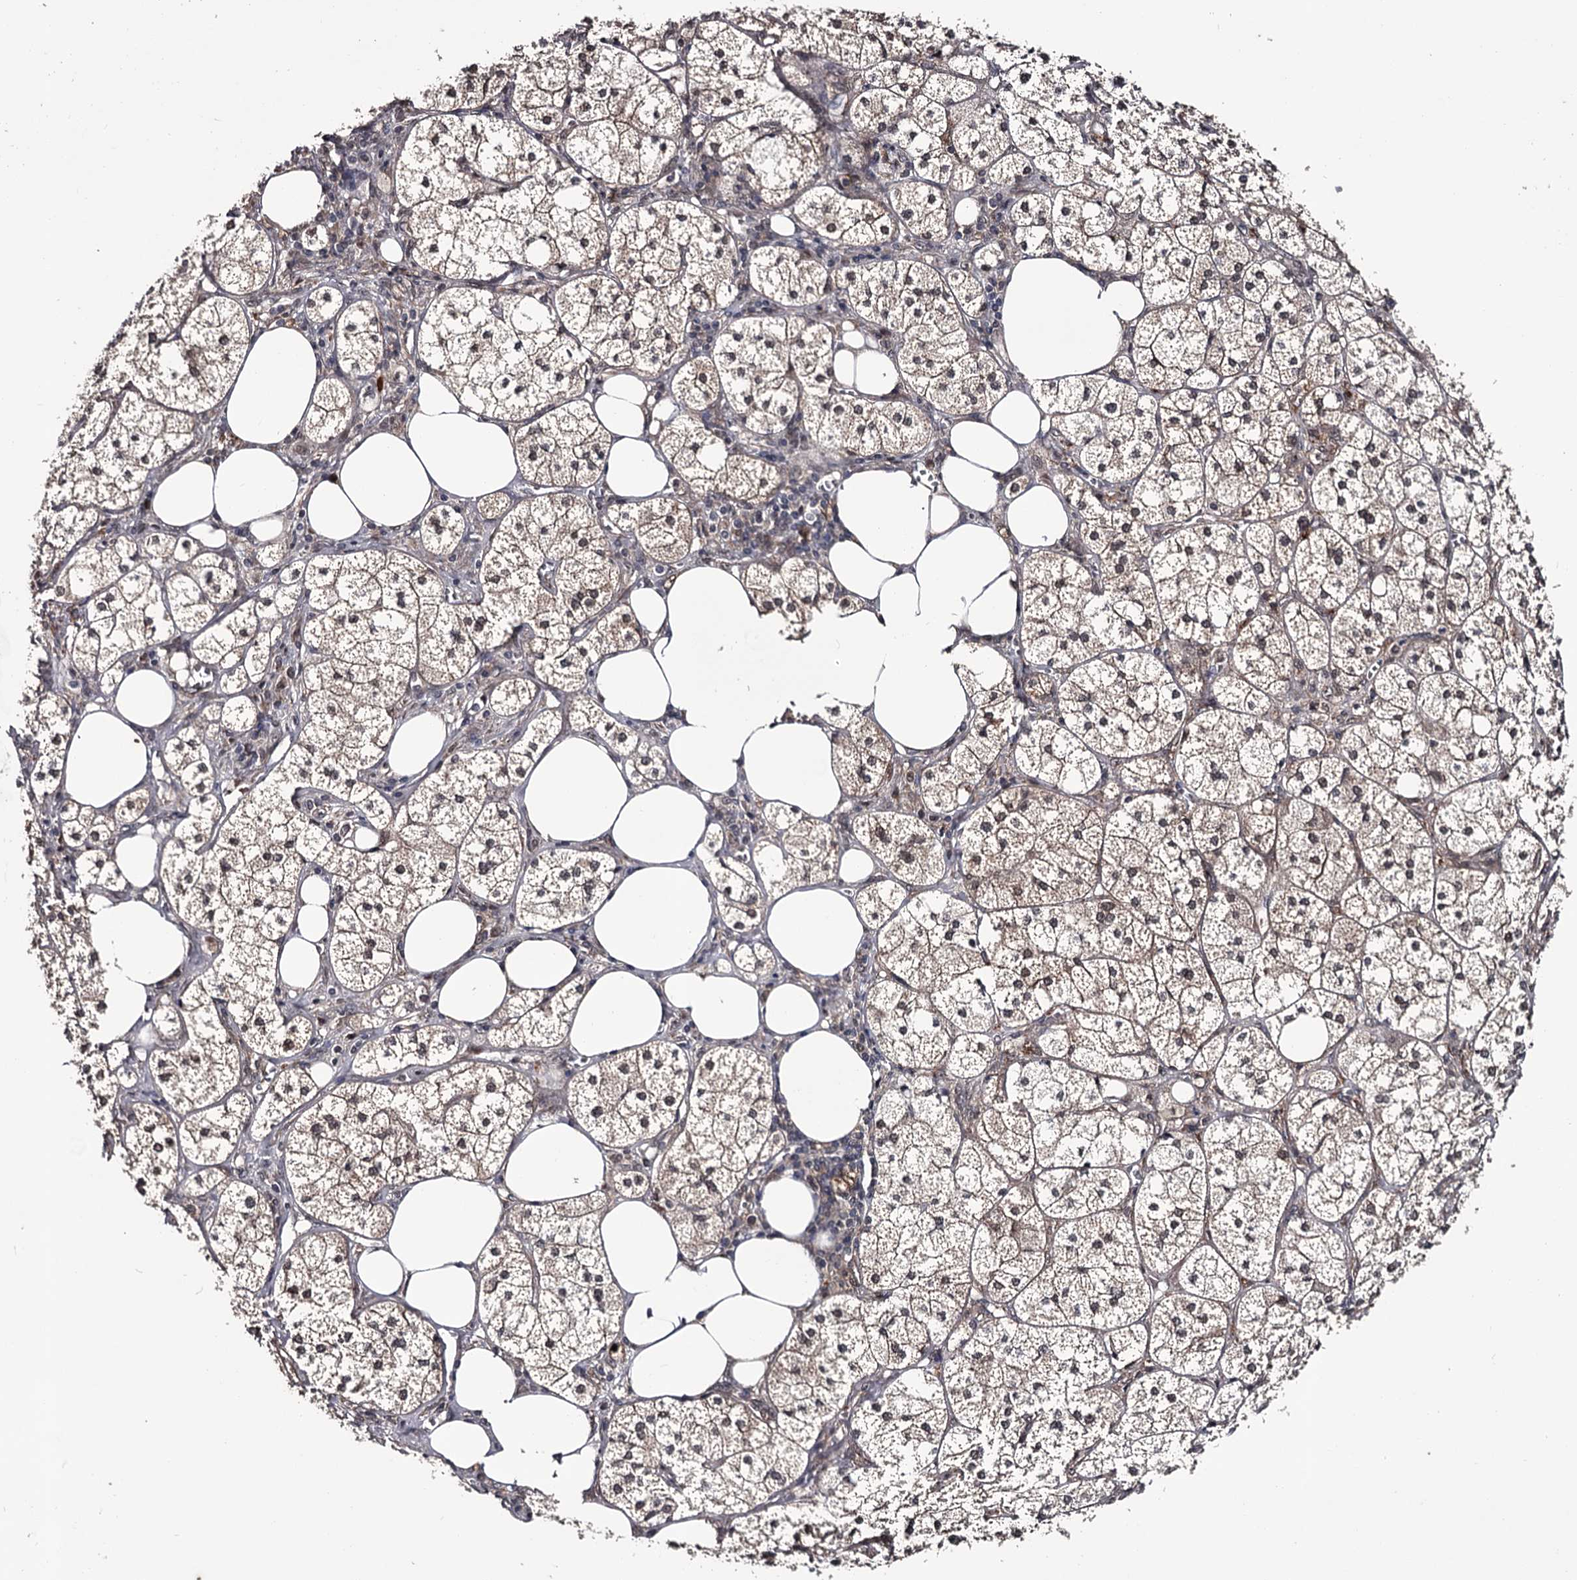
{"staining": {"intensity": "moderate", "quantity": ">75%", "location": "cytoplasmic/membranous,nuclear"}, "tissue": "adrenal gland", "cell_type": "Glandular cells", "image_type": "normal", "snomed": [{"axis": "morphology", "description": "Normal tissue, NOS"}, {"axis": "topography", "description": "Adrenal gland"}], "caption": "Benign adrenal gland shows moderate cytoplasmic/membranous,nuclear expression in approximately >75% of glandular cells, visualized by immunohistochemistry.", "gene": "DAO", "patient": {"sex": "female", "age": 61}}